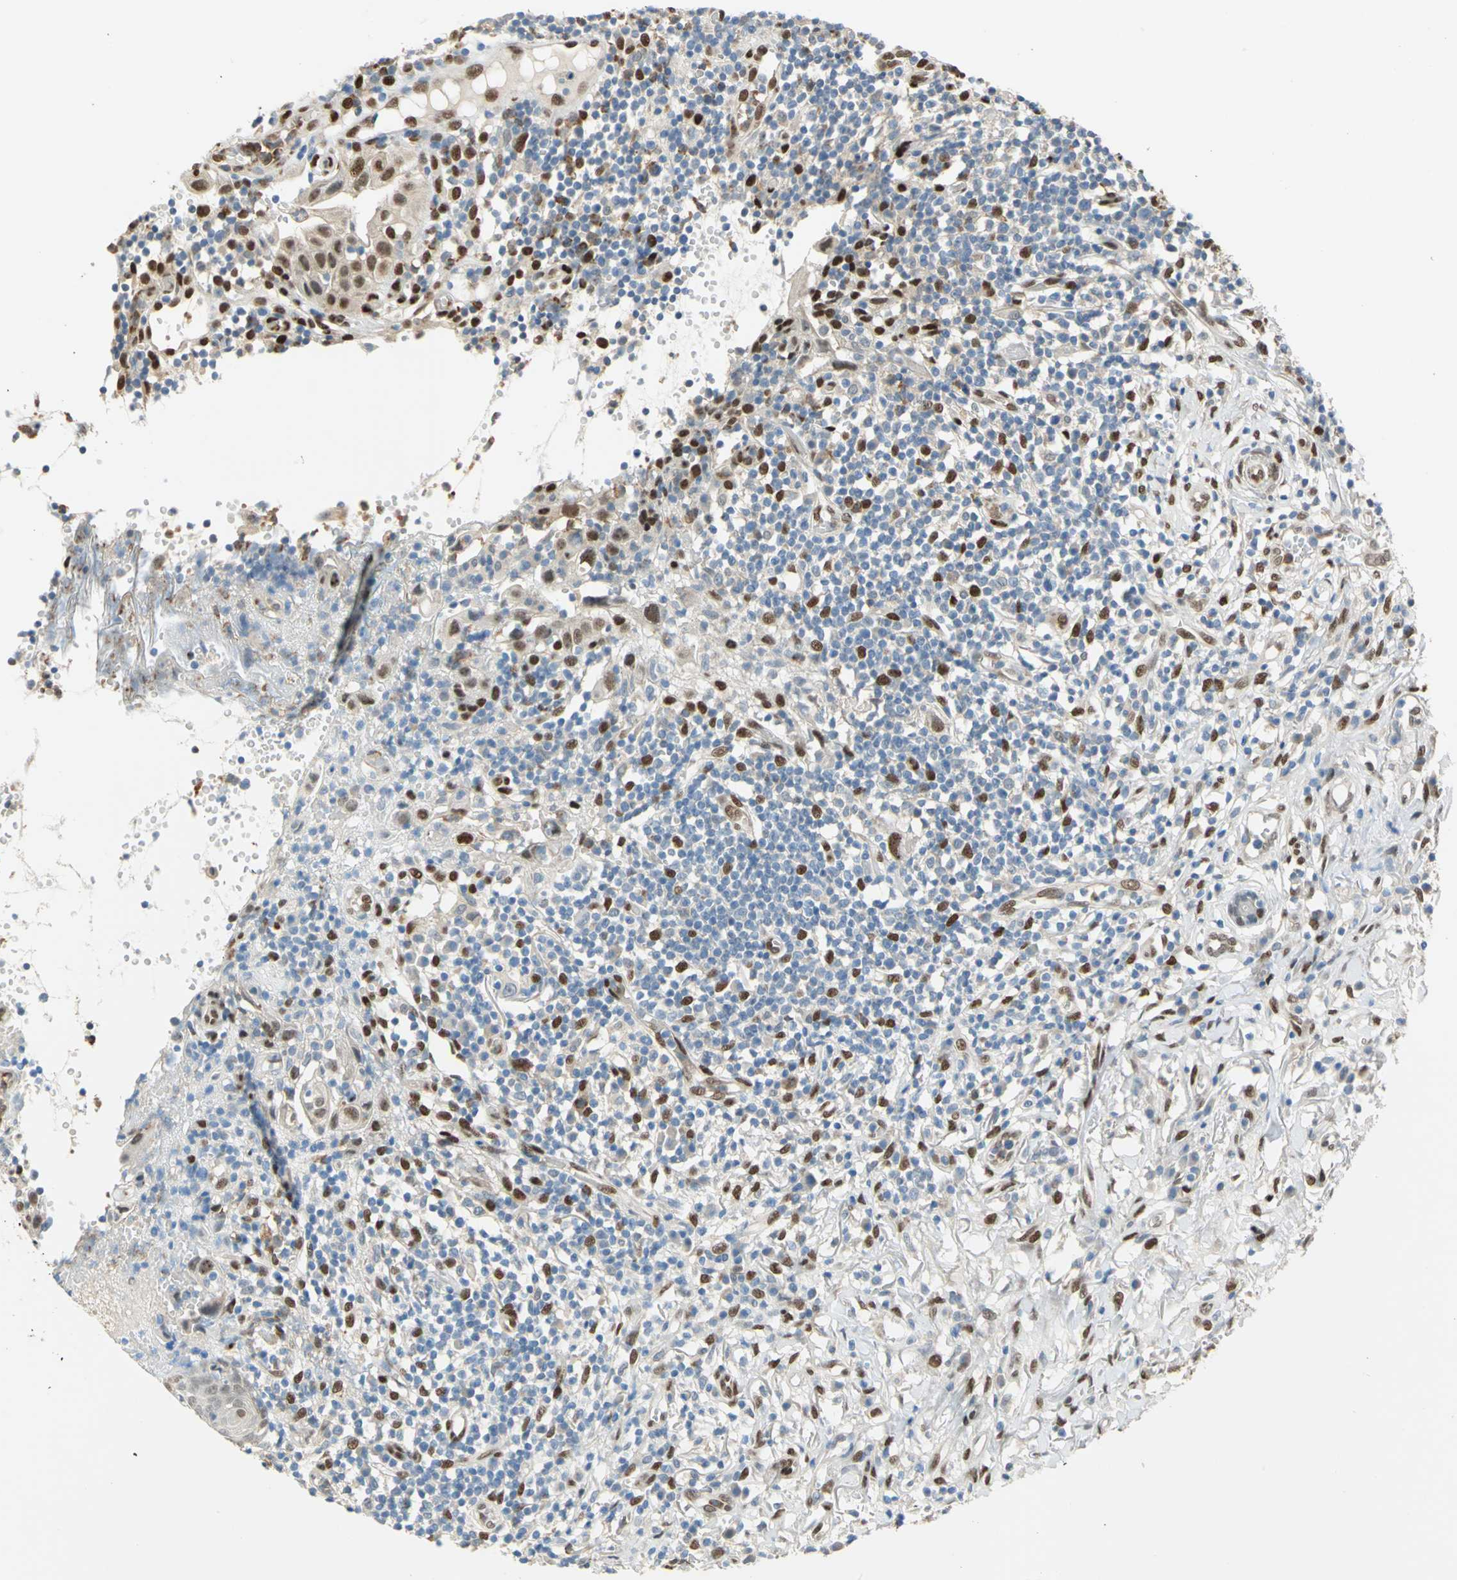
{"staining": {"intensity": "moderate", "quantity": ">75%", "location": "nuclear"}, "tissue": "thyroid cancer", "cell_type": "Tumor cells", "image_type": "cancer", "snomed": [{"axis": "morphology", "description": "Carcinoma, NOS"}, {"axis": "topography", "description": "Thyroid gland"}], "caption": "Brown immunohistochemical staining in thyroid cancer (carcinoma) reveals moderate nuclear staining in about >75% of tumor cells. (DAB IHC with brightfield microscopy, high magnification).", "gene": "RBFOX2", "patient": {"sex": "female", "age": 77}}